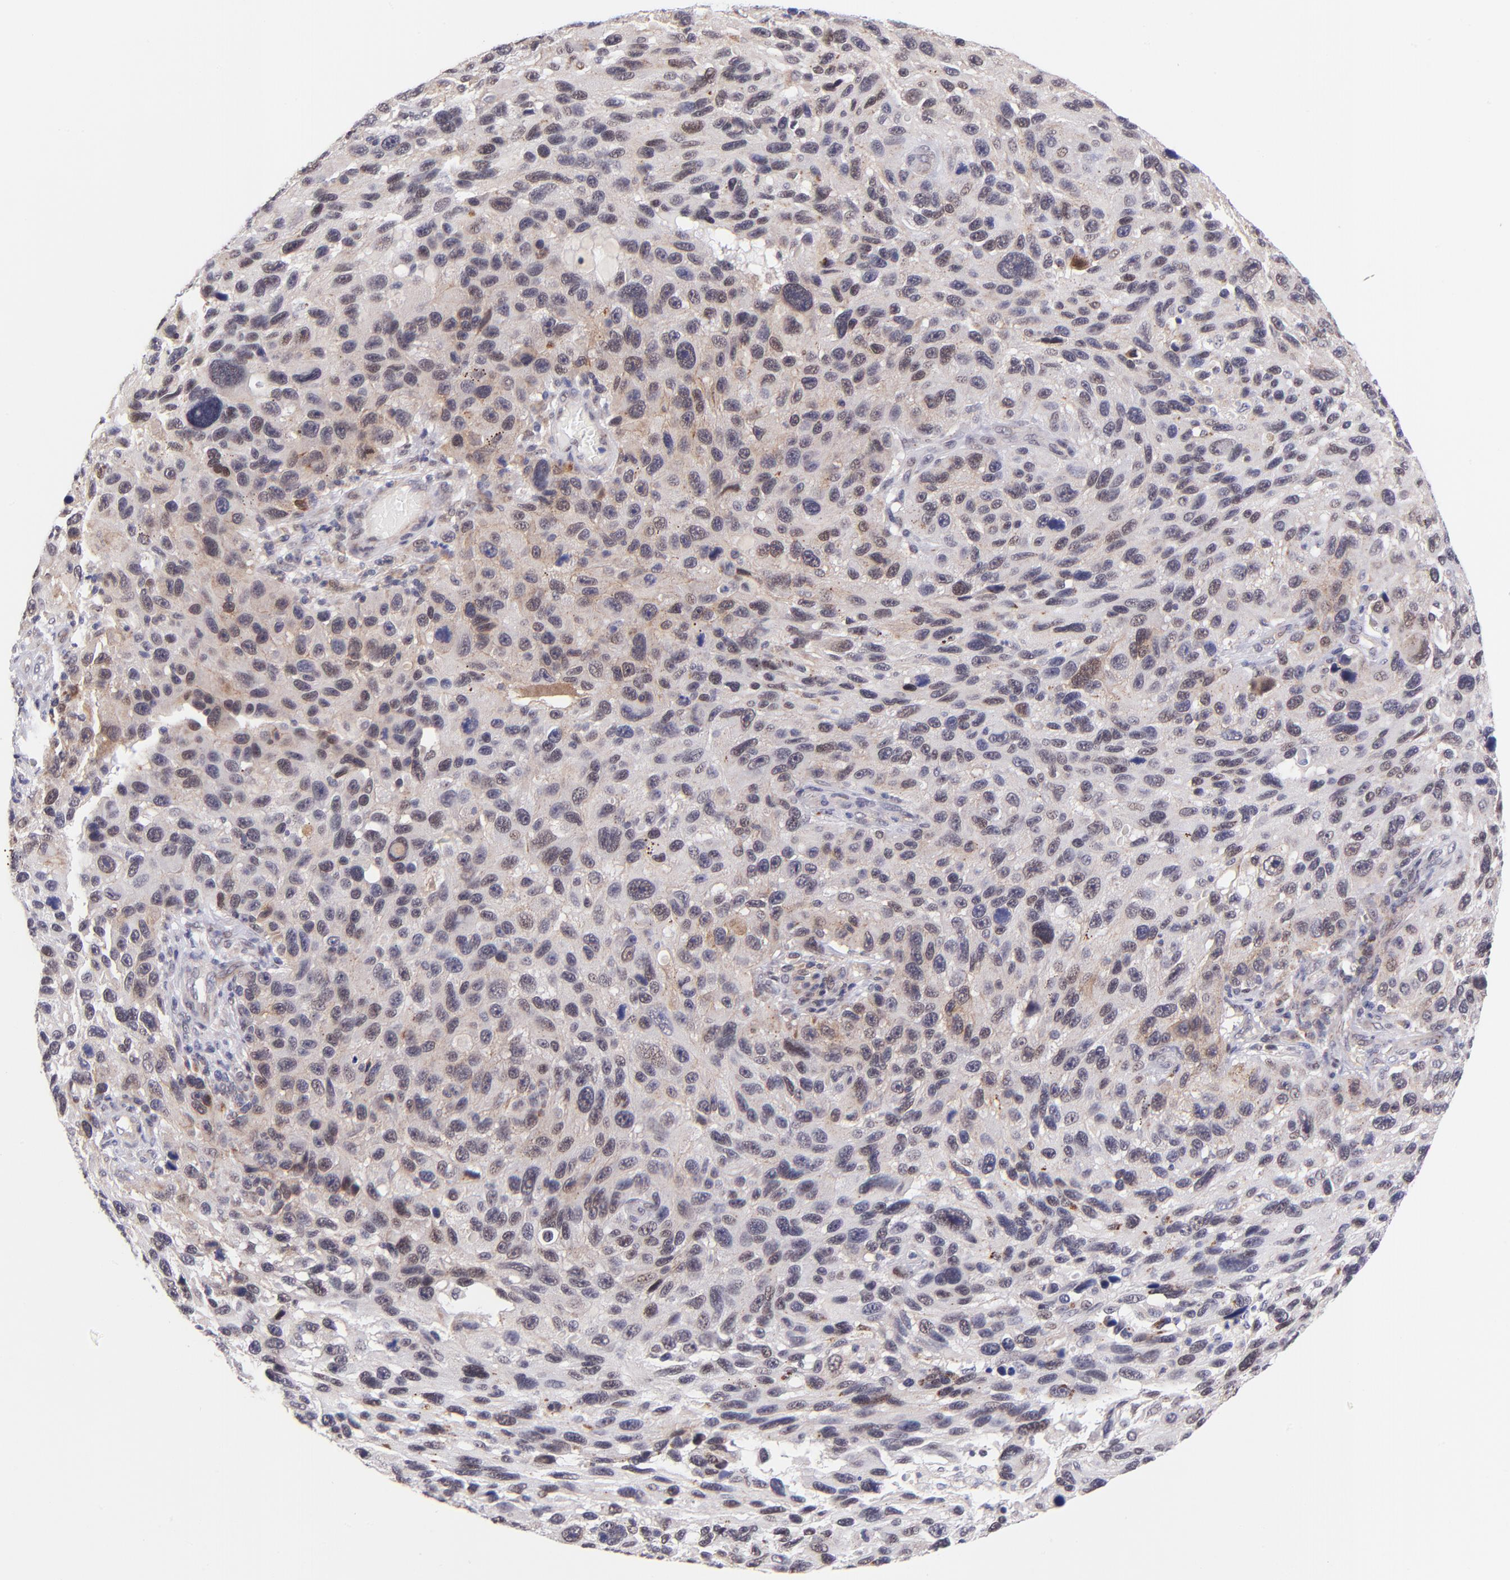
{"staining": {"intensity": "weak", "quantity": ">75%", "location": "nuclear"}, "tissue": "melanoma", "cell_type": "Tumor cells", "image_type": "cancer", "snomed": [{"axis": "morphology", "description": "Malignant melanoma, NOS"}, {"axis": "topography", "description": "Skin"}], "caption": "Immunohistochemical staining of human malignant melanoma demonstrates weak nuclear protein positivity in approximately >75% of tumor cells.", "gene": "SOX6", "patient": {"sex": "male", "age": 53}}